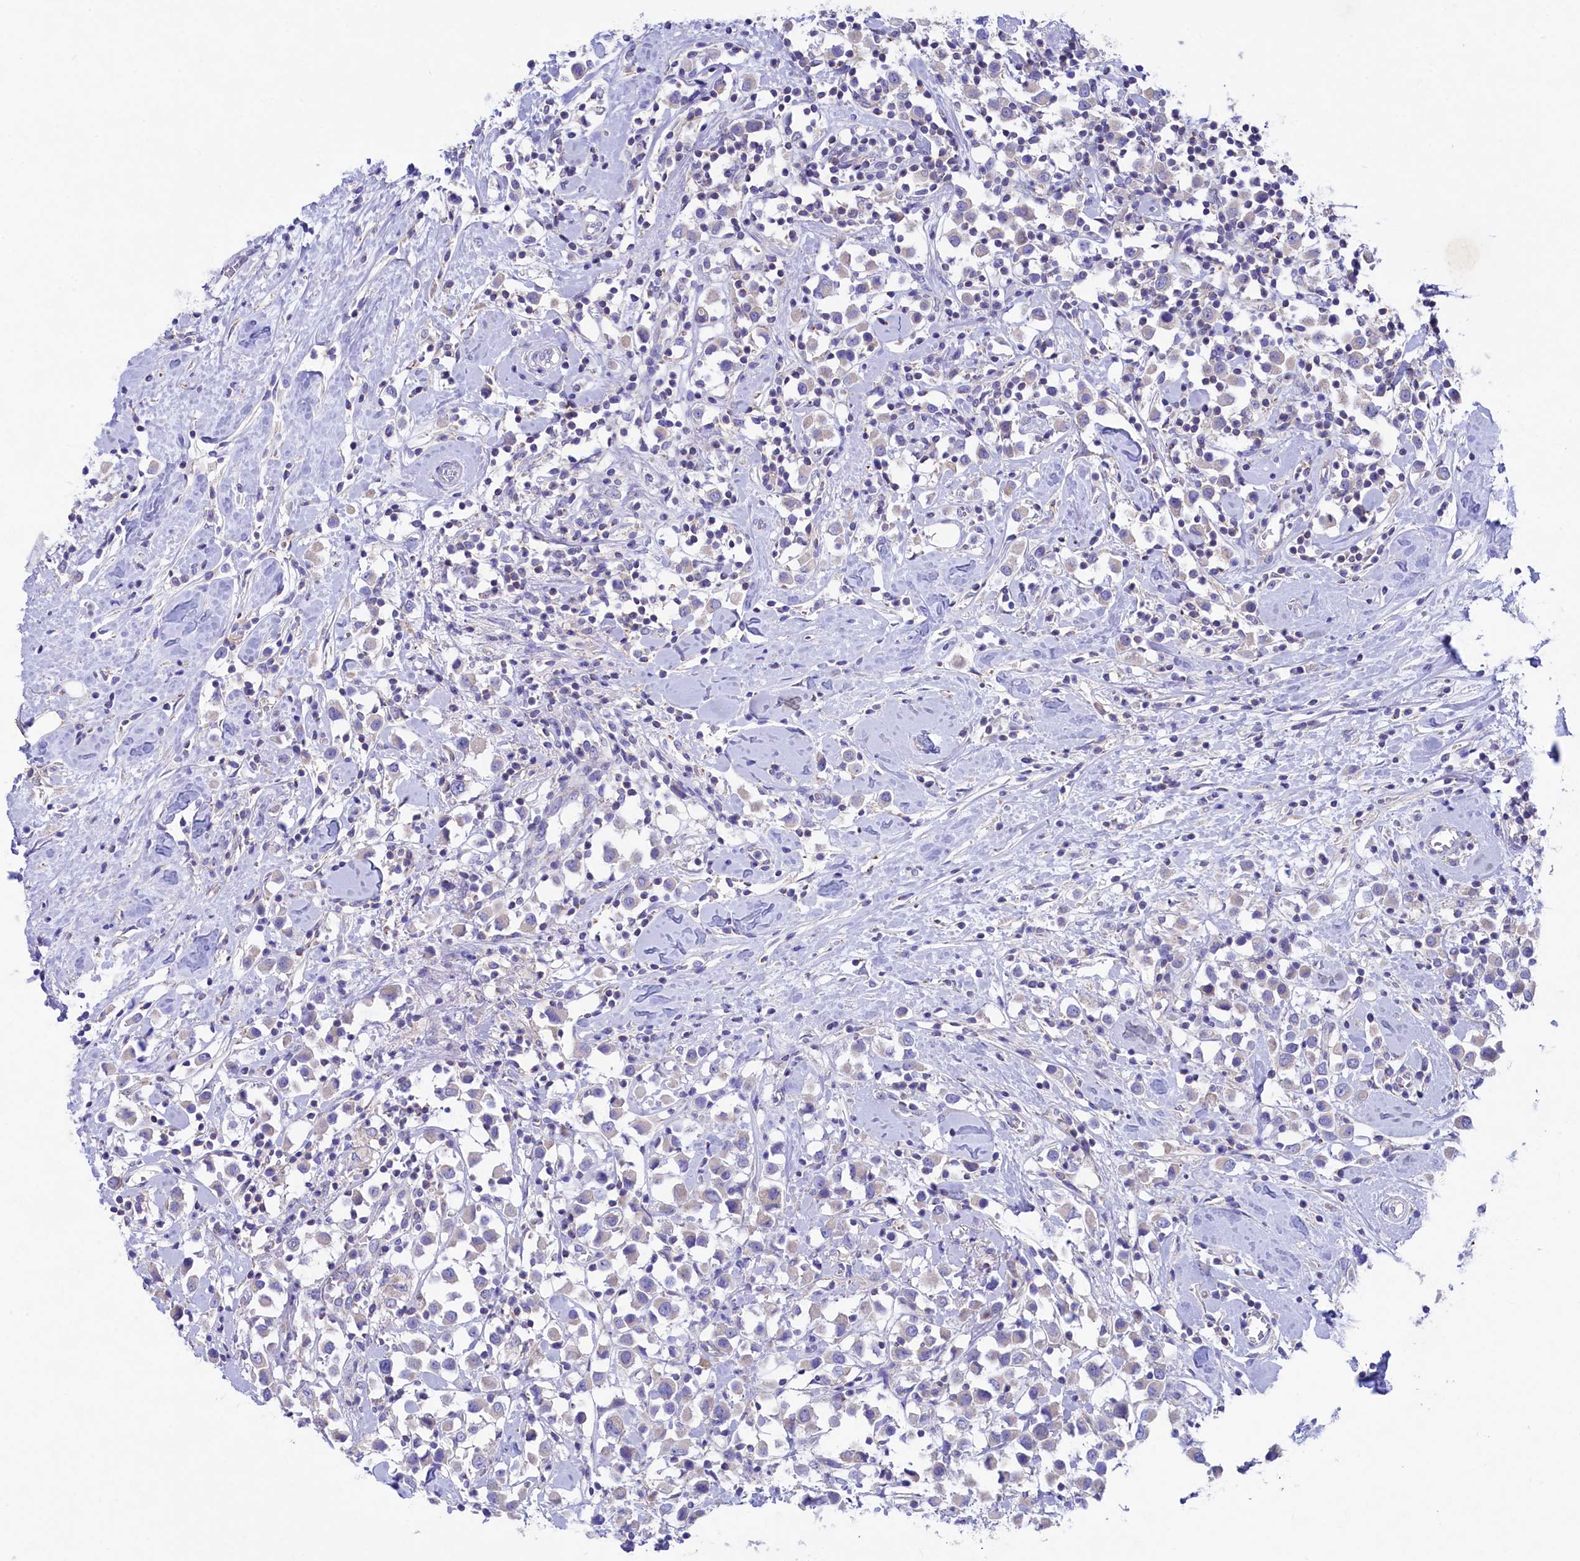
{"staining": {"intensity": "weak", "quantity": "<25%", "location": "cytoplasmic/membranous"}, "tissue": "breast cancer", "cell_type": "Tumor cells", "image_type": "cancer", "snomed": [{"axis": "morphology", "description": "Duct carcinoma"}, {"axis": "topography", "description": "Breast"}], "caption": "IHC micrograph of neoplastic tissue: human breast cancer stained with DAB demonstrates no significant protein expression in tumor cells. (Stains: DAB (3,3'-diaminobenzidine) IHC with hematoxylin counter stain, Microscopy: brightfield microscopy at high magnification).", "gene": "VPS26B", "patient": {"sex": "female", "age": 61}}